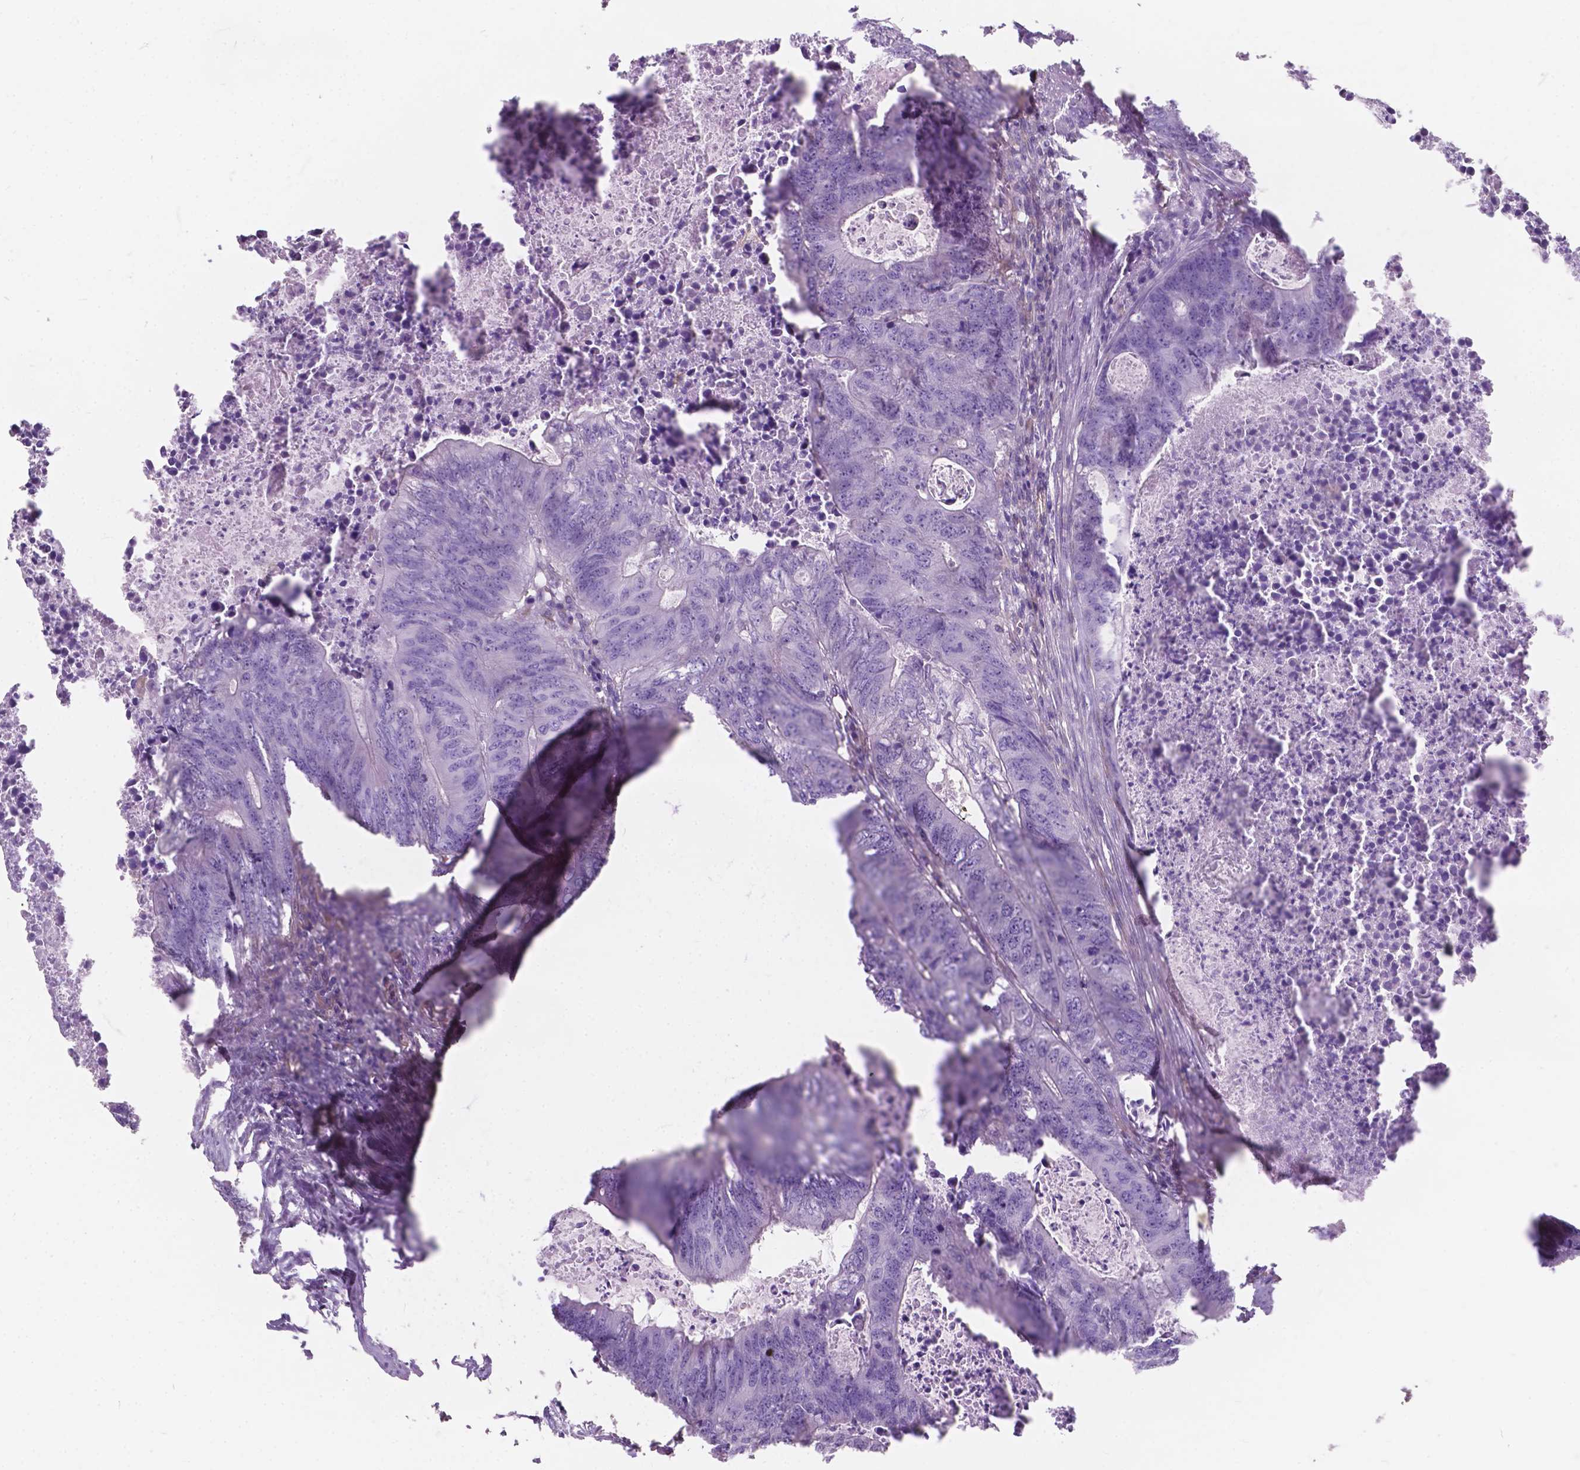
{"staining": {"intensity": "negative", "quantity": "none", "location": "none"}, "tissue": "colorectal cancer", "cell_type": "Tumor cells", "image_type": "cancer", "snomed": [{"axis": "morphology", "description": "Adenocarcinoma, NOS"}, {"axis": "topography", "description": "Colon"}], "caption": "A high-resolution histopathology image shows immunohistochemistry (IHC) staining of colorectal adenocarcinoma, which exhibits no significant staining in tumor cells.", "gene": "AMOT", "patient": {"sex": "male", "age": 67}}